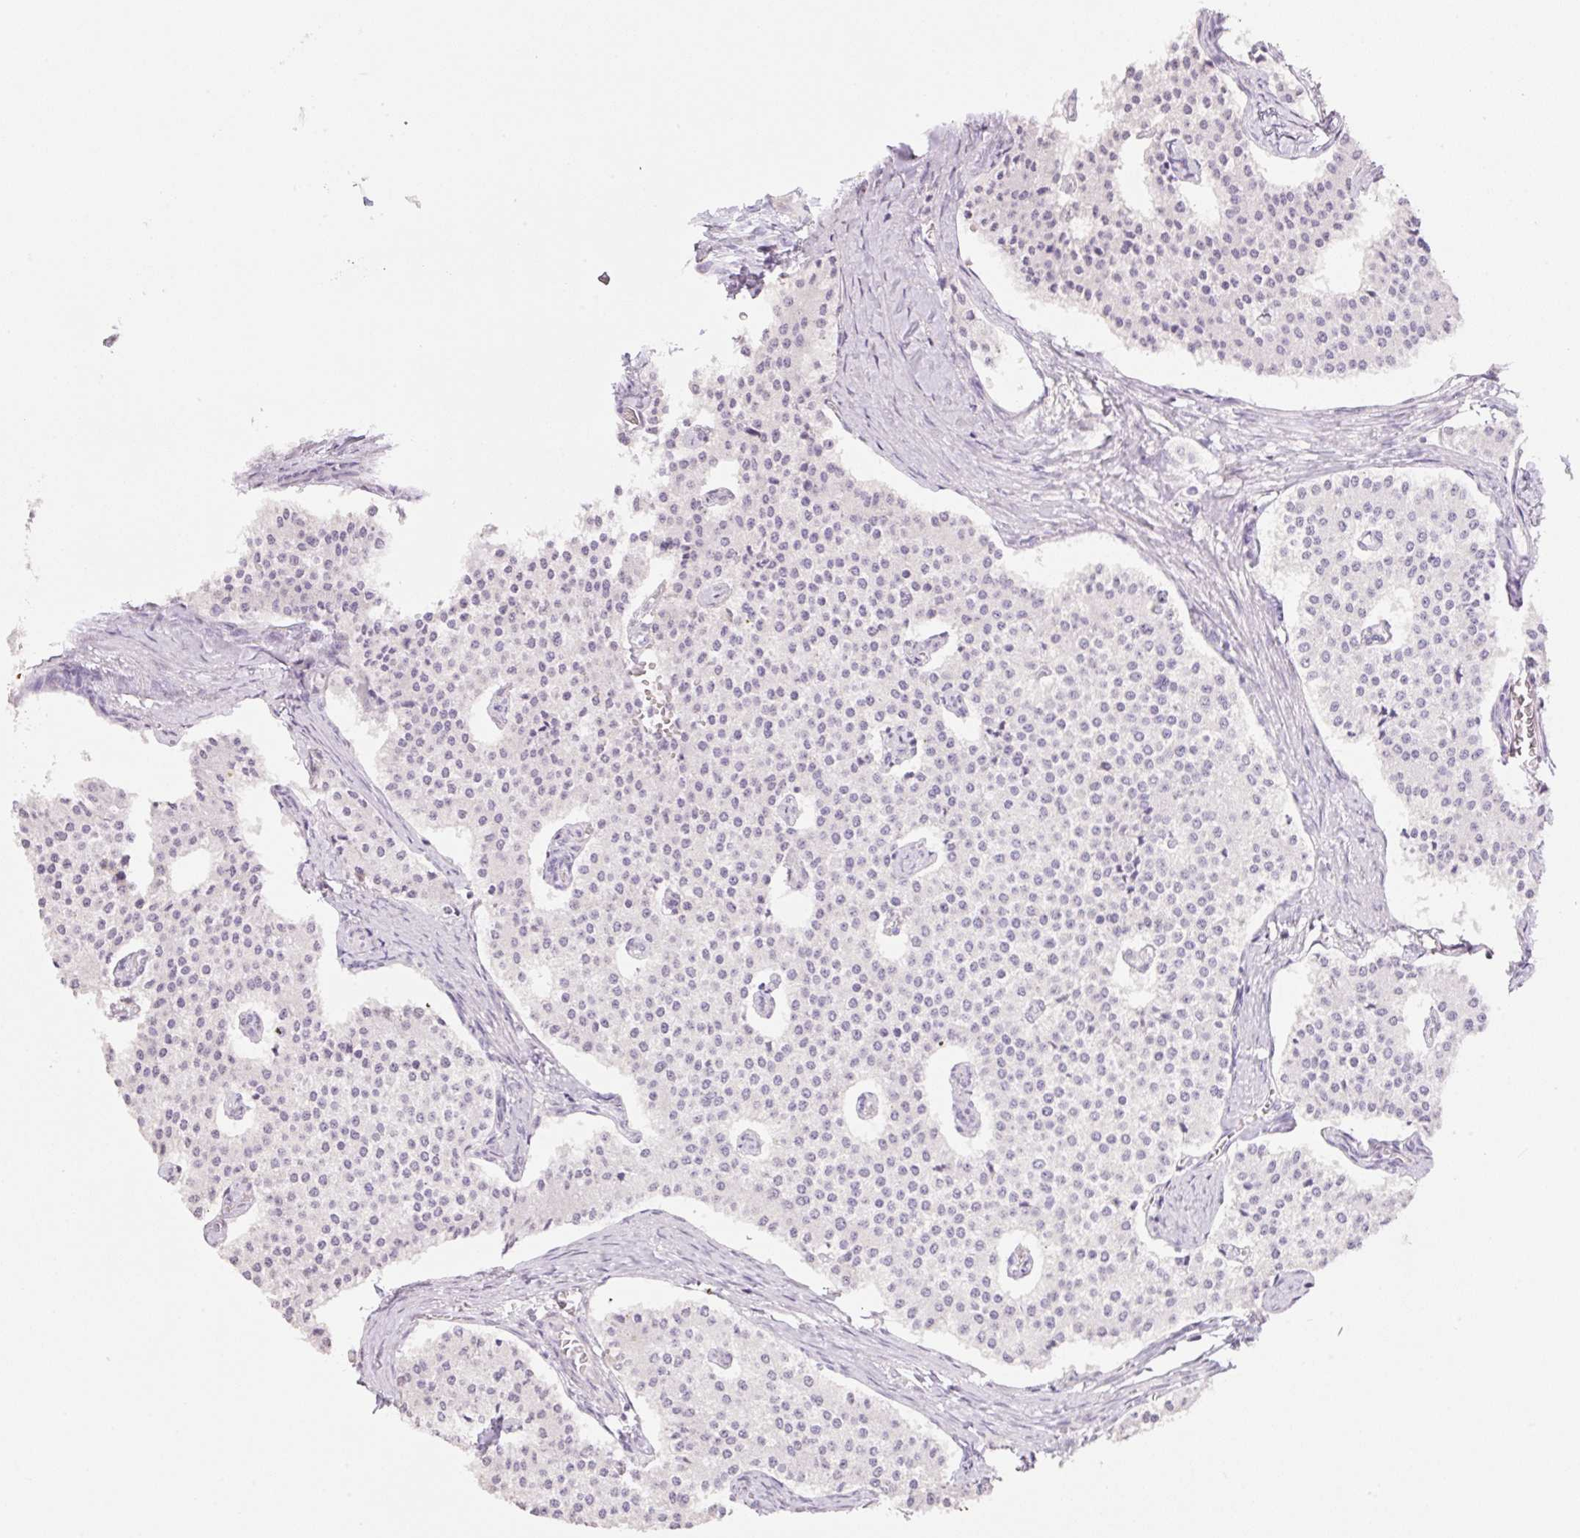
{"staining": {"intensity": "negative", "quantity": "none", "location": "none"}, "tissue": "carcinoid", "cell_type": "Tumor cells", "image_type": "cancer", "snomed": [{"axis": "morphology", "description": "Carcinoid, malignant, NOS"}, {"axis": "topography", "description": "Colon"}], "caption": "The histopathology image reveals no staining of tumor cells in carcinoid. The staining is performed using DAB (3,3'-diaminobenzidine) brown chromogen with nuclei counter-stained in using hematoxylin.", "gene": "HCRTR2", "patient": {"sex": "female", "age": 52}}